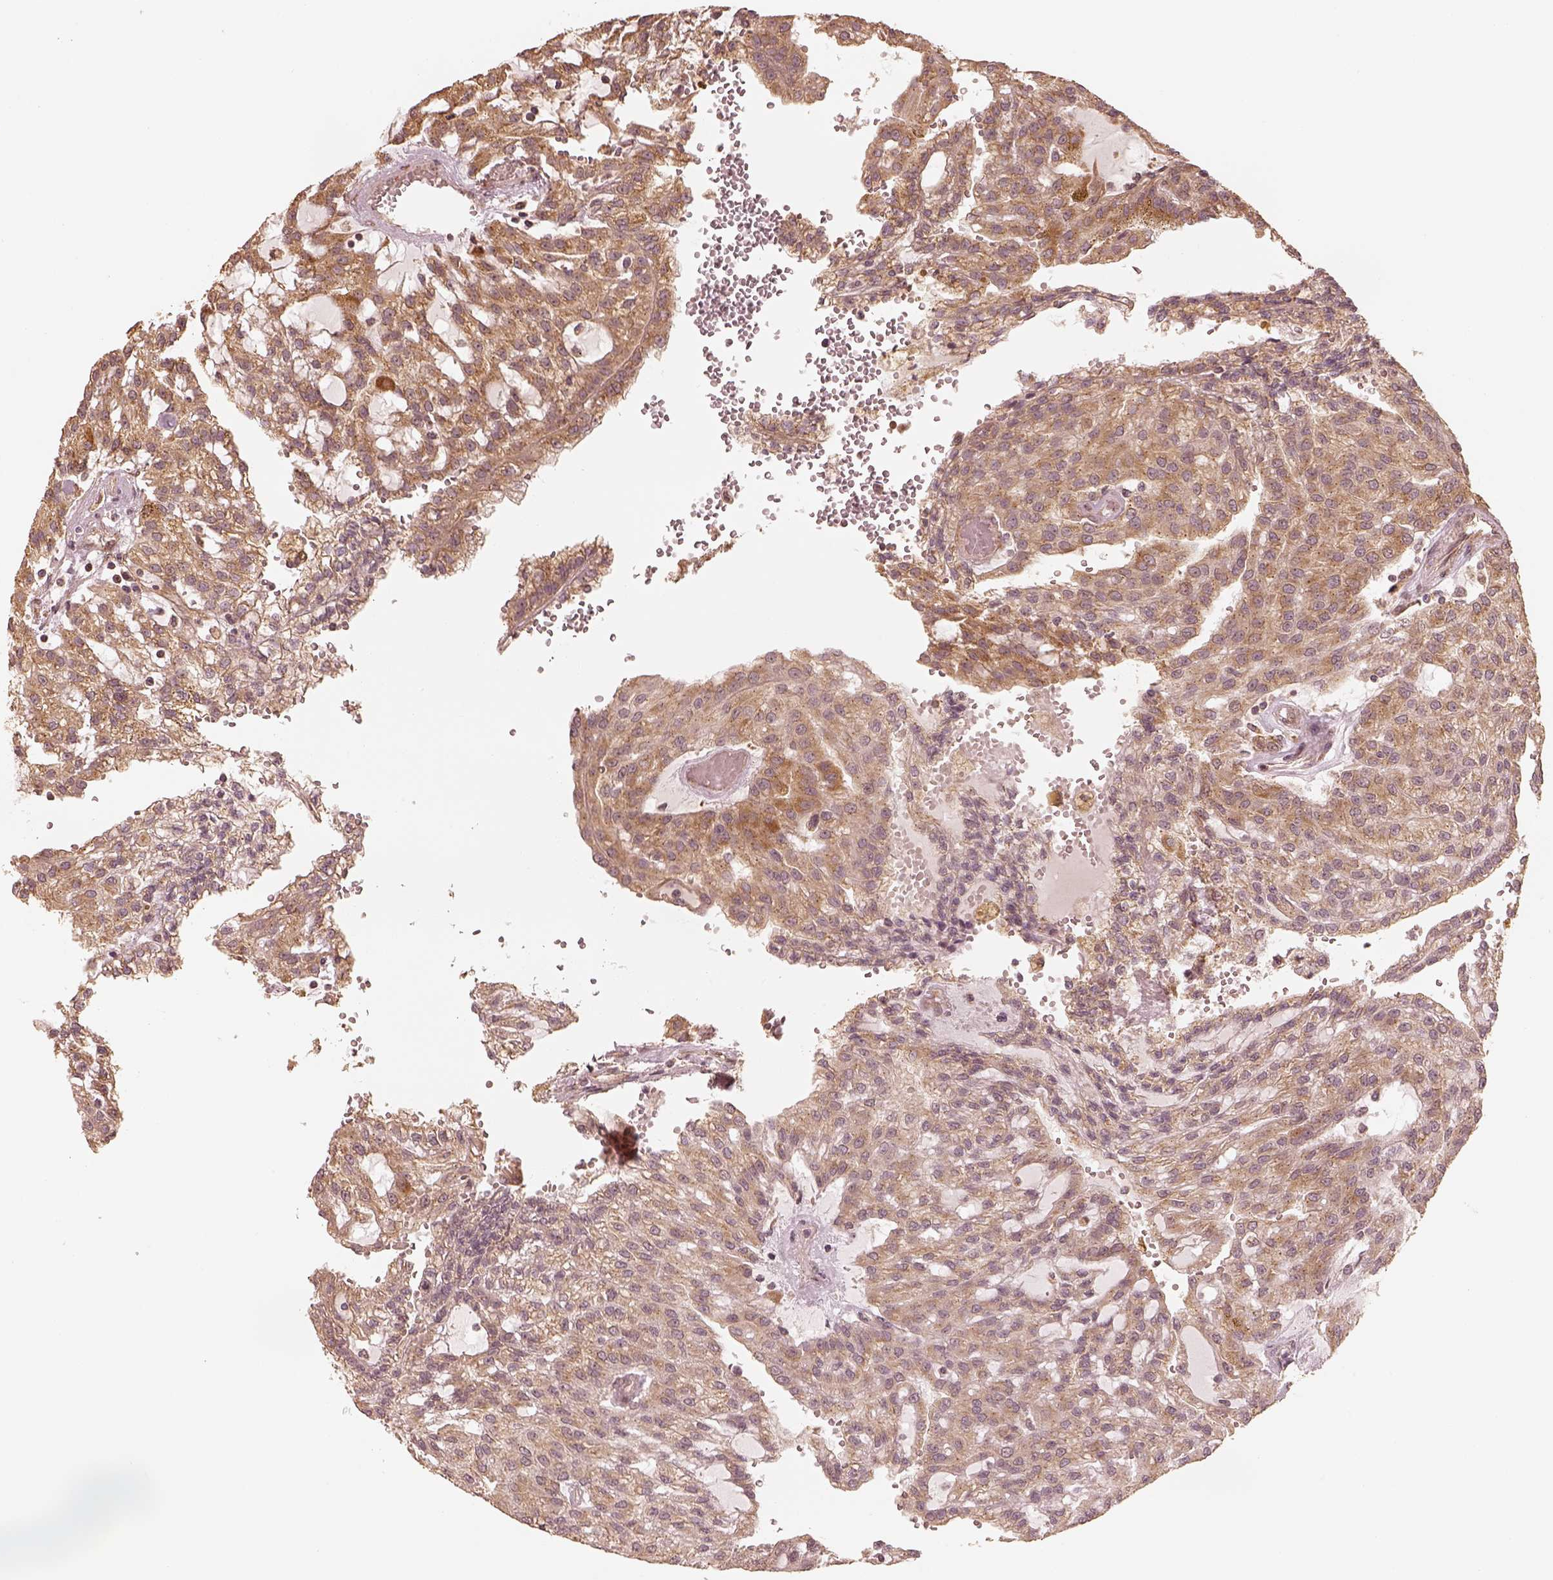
{"staining": {"intensity": "moderate", "quantity": ">75%", "location": "cytoplasmic/membranous"}, "tissue": "renal cancer", "cell_type": "Tumor cells", "image_type": "cancer", "snomed": [{"axis": "morphology", "description": "Adenocarcinoma, NOS"}, {"axis": "topography", "description": "Kidney"}], "caption": "High-magnification brightfield microscopy of renal cancer (adenocarcinoma) stained with DAB (3,3'-diaminobenzidine) (brown) and counterstained with hematoxylin (blue). tumor cells exhibit moderate cytoplasmic/membranous positivity is appreciated in approximately>75% of cells.", "gene": "DNAJC25", "patient": {"sex": "male", "age": 63}}